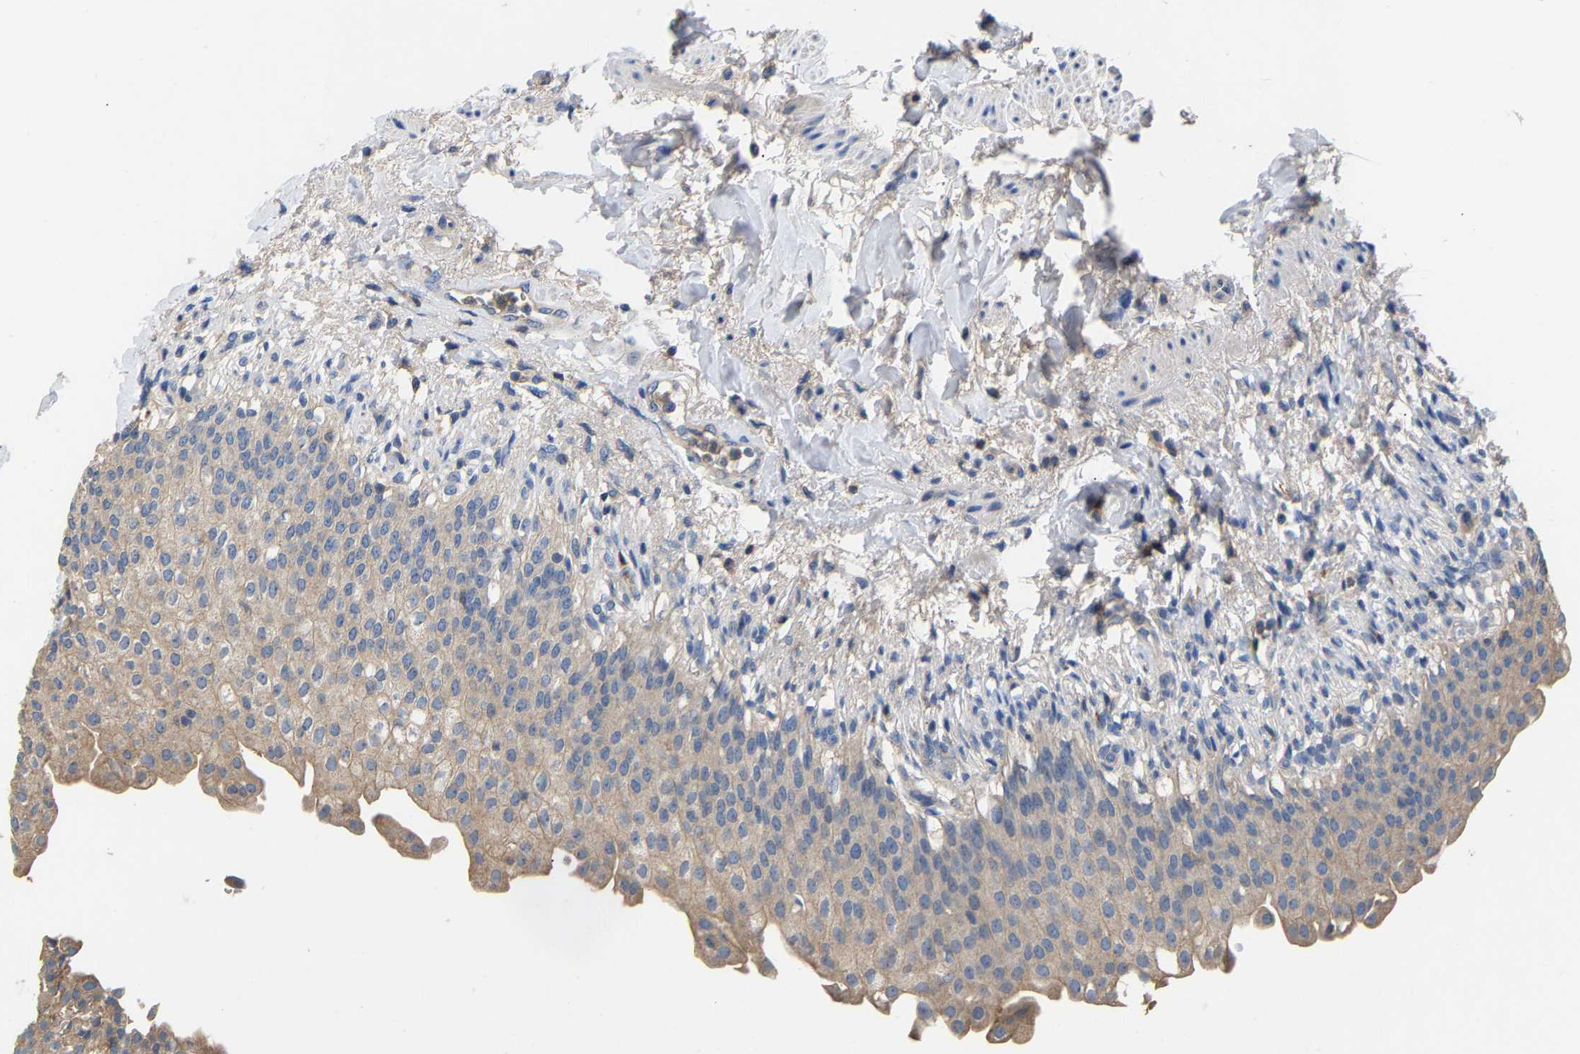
{"staining": {"intensity": "weak", "quantity": ">75%", "location": "cytoplasmic/membranous"}, "tissue": "urinary bladder", "cell_type": "Urothelial cells", "image_type": "normal", "snomed": [{"axis": "morphology", "description": "Normal tissue, NOS"}, {"axis": "topography", "description": "Urinary bladder"}], "caption": "A high-resolution histopathology image shows immunohistochemistry (IHC) staining of benign urinary bladder, which displays weak cytoplasmic/membranous expression in approximately >75% of urothelial cells.", "gene": "CCDC171", "patient": {"sex": "female", "age": 60}}